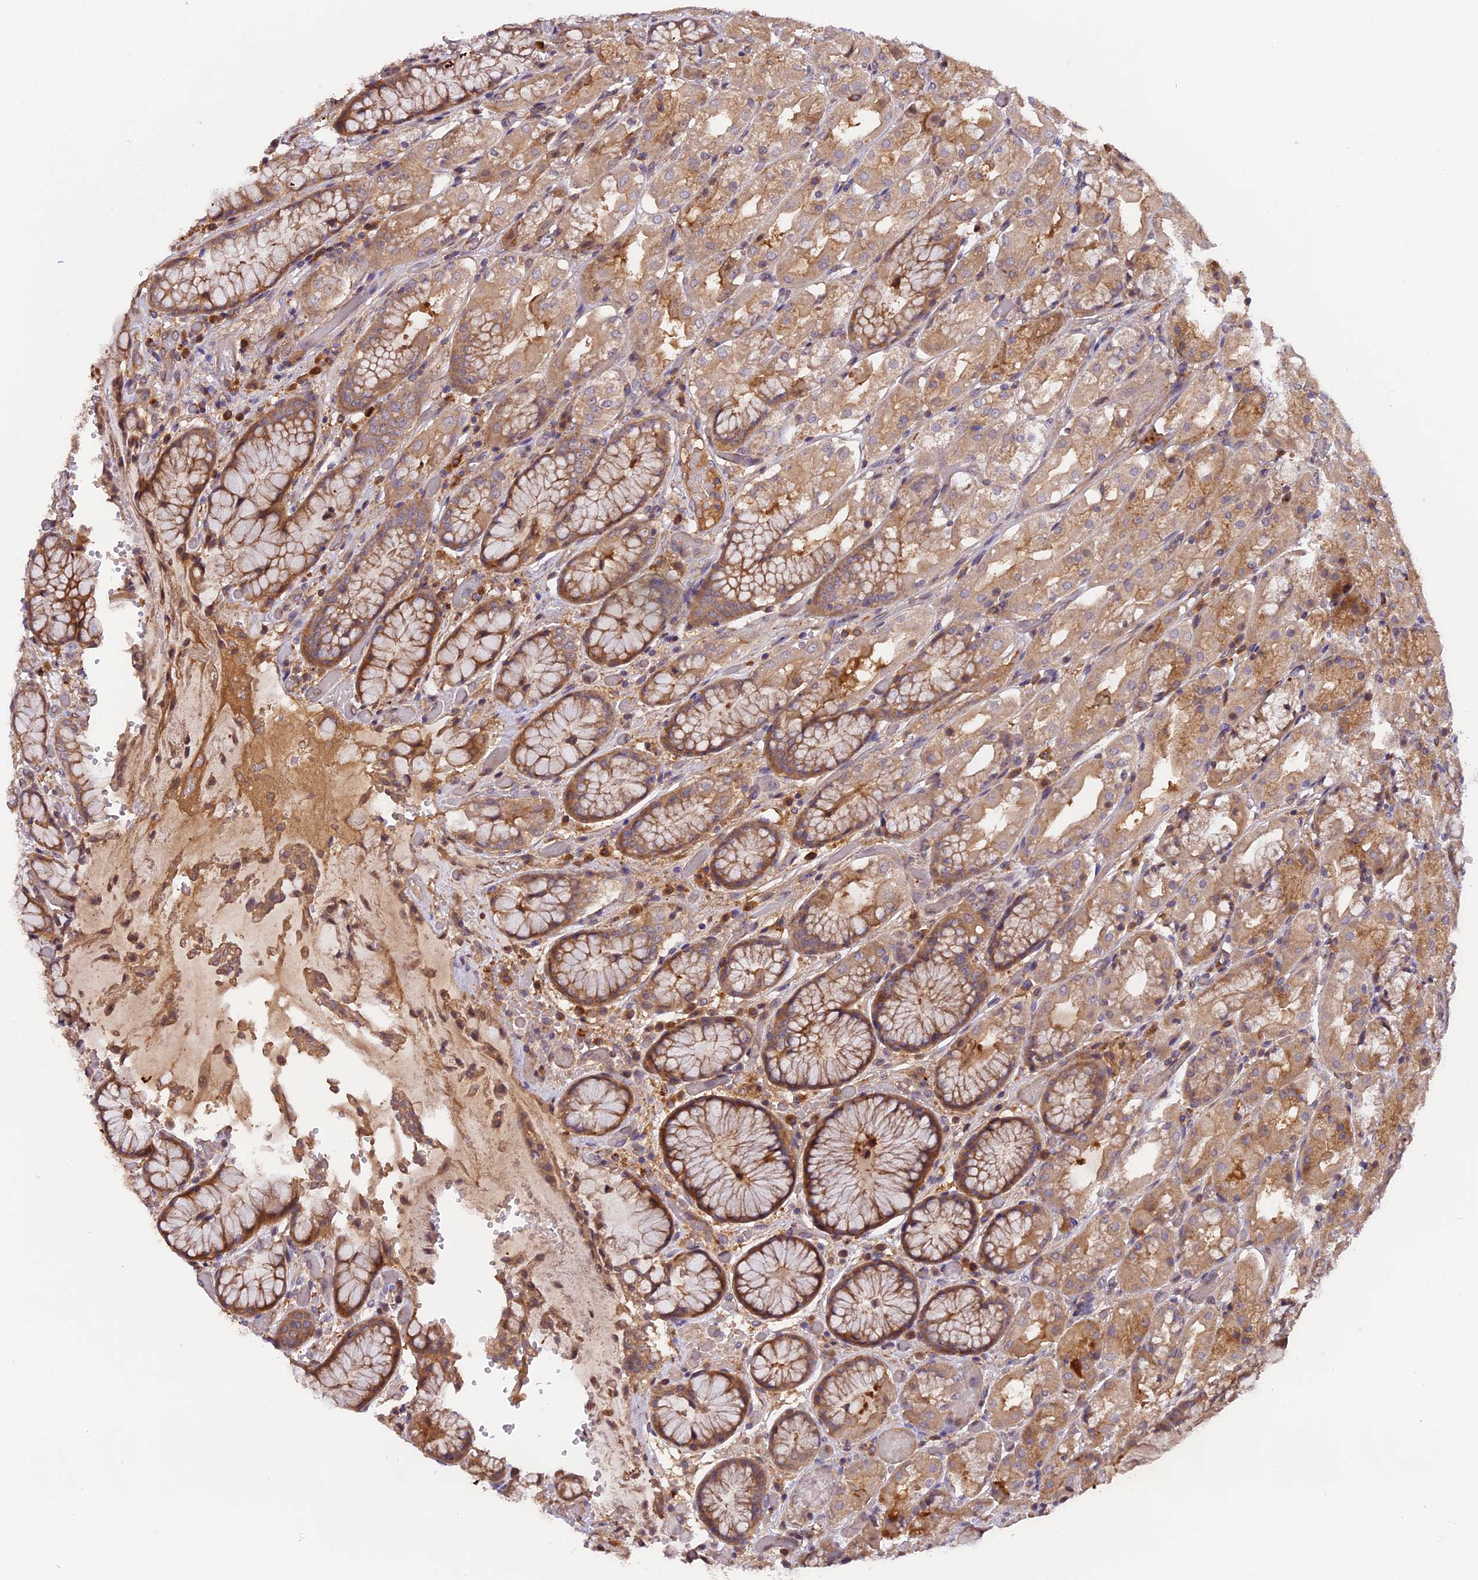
{"staining": {"intensity": "moderate", "quantity": ">75%", "location": "cytoplasmic/membranous"}, "tissue": "stomach", "cell_type": "Glandular cells", "image_type": "normal", "snomed": [{"axis": "morphology", "description": "Normal tissue, NOS"}, {"axis": "topography", "description": "Stomach, upper"}], "caption": "Protein positivity by immunohistochemistry reveals moderate cytoplasmic/membranous expression in about >75% of glandular cells in unremarkable stomach. The staining was performed using DAB to visualize the protein expression in brown, while the nuclei were stained in blue with hematoxylin (Magnification: 20x).", "gene": "SETD6", "patient": {"sex": "male", "age": 72}}